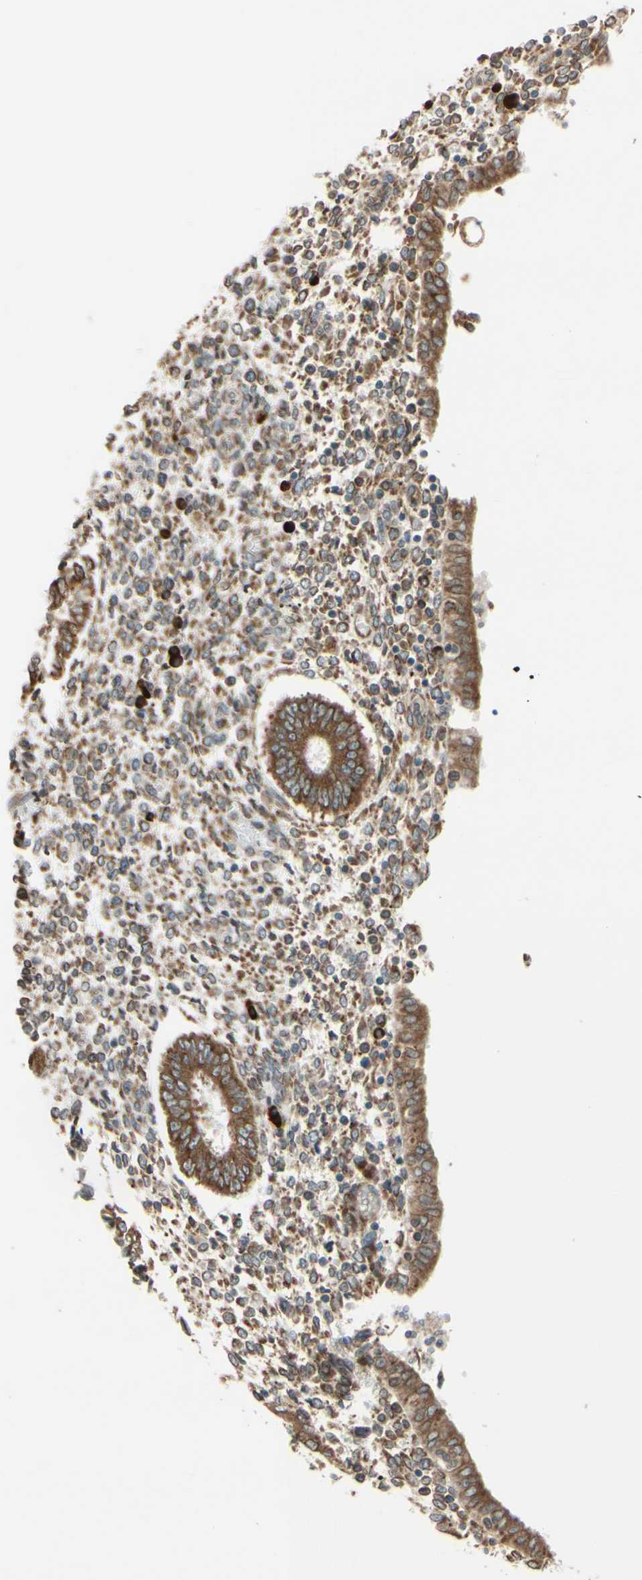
{"staining": {"intensity": "moderate", "quantity": "<25%", "location": "cytoplasmic/membranous"}, "tissue": "endometrium", "cell_type": "Cells in endometrial stroma", "image_type": "normal", "snomed": [{"axis": "morphology", "description": "Normal tissue, NOS"}, {"axis": "topography", "description": "Endometrium"}], "caption": "Benign endometrium exhibits moderate cytoplasmic/membranous staining in about <25% of cells in endometrial stroma The protein of interest is stained brown, and the nuclei are stained in blue (DAB IHC with brightfield microscopy, high magnification)..", "gene": "RPN2", "patient": {"sex": "female", "age": 35}}